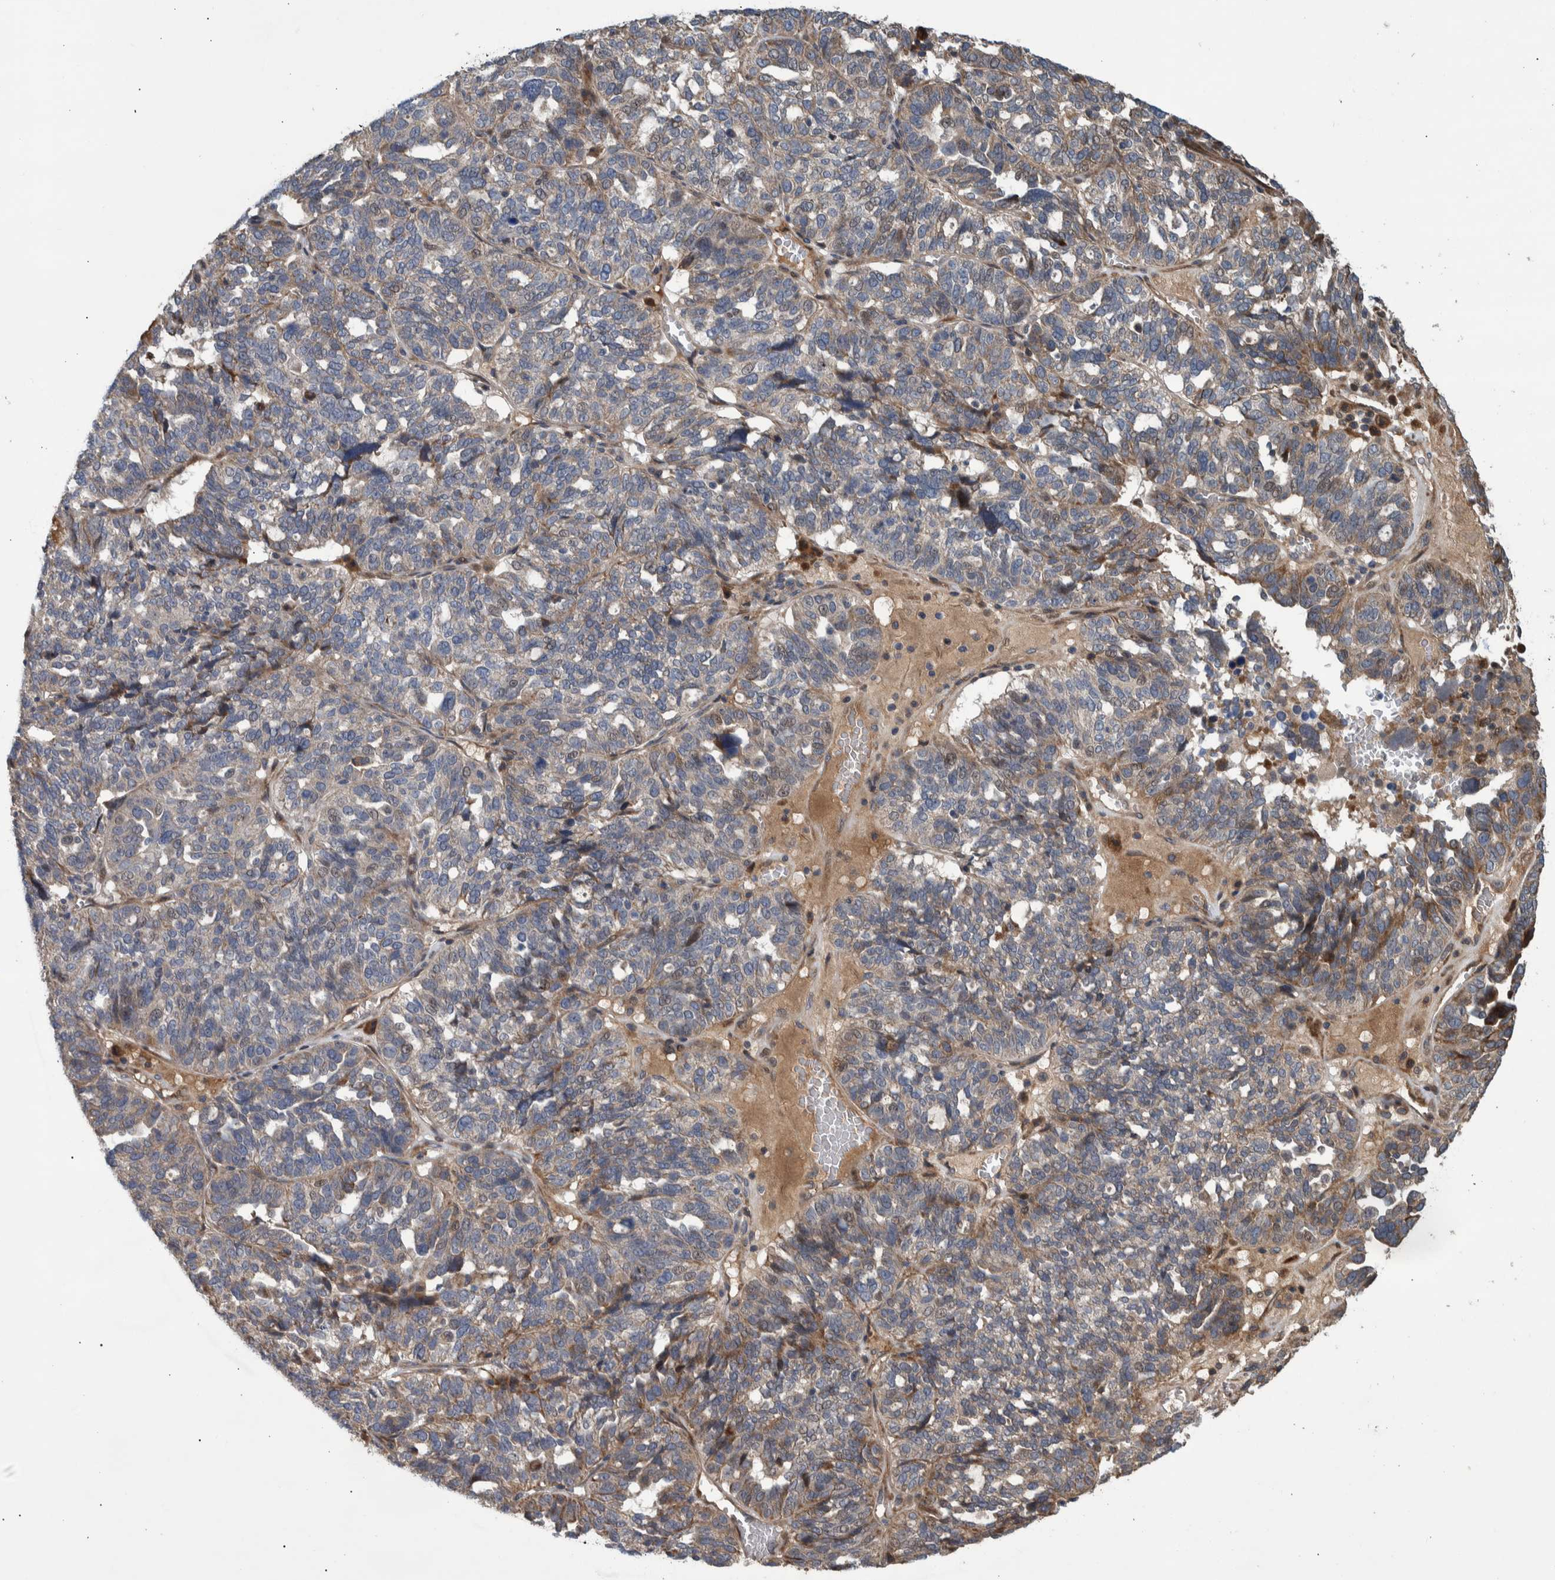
{"staining": {"intensity": "weak", "quantity": "25%-75%", "location": "cytoplasmic/membranous"}, "tissue": "ovarian cancer", "cell_type": "Tumor cells", "image_type": "cancer", "snomed": [{"axis": "morphology", "description": "Cystadenocarcinoma, serous, NOS"}, {"axis": "topography", "description": "Ovary"}], "caption": "The immunohistochemical stain shows weak cytoplasmic/membranous positivity in tumor cells of serous cystadenocarcinoma (ovarian) tissue.", "gene": "B3GNTL1", "patient": {"sex": "female", "age": 59}}